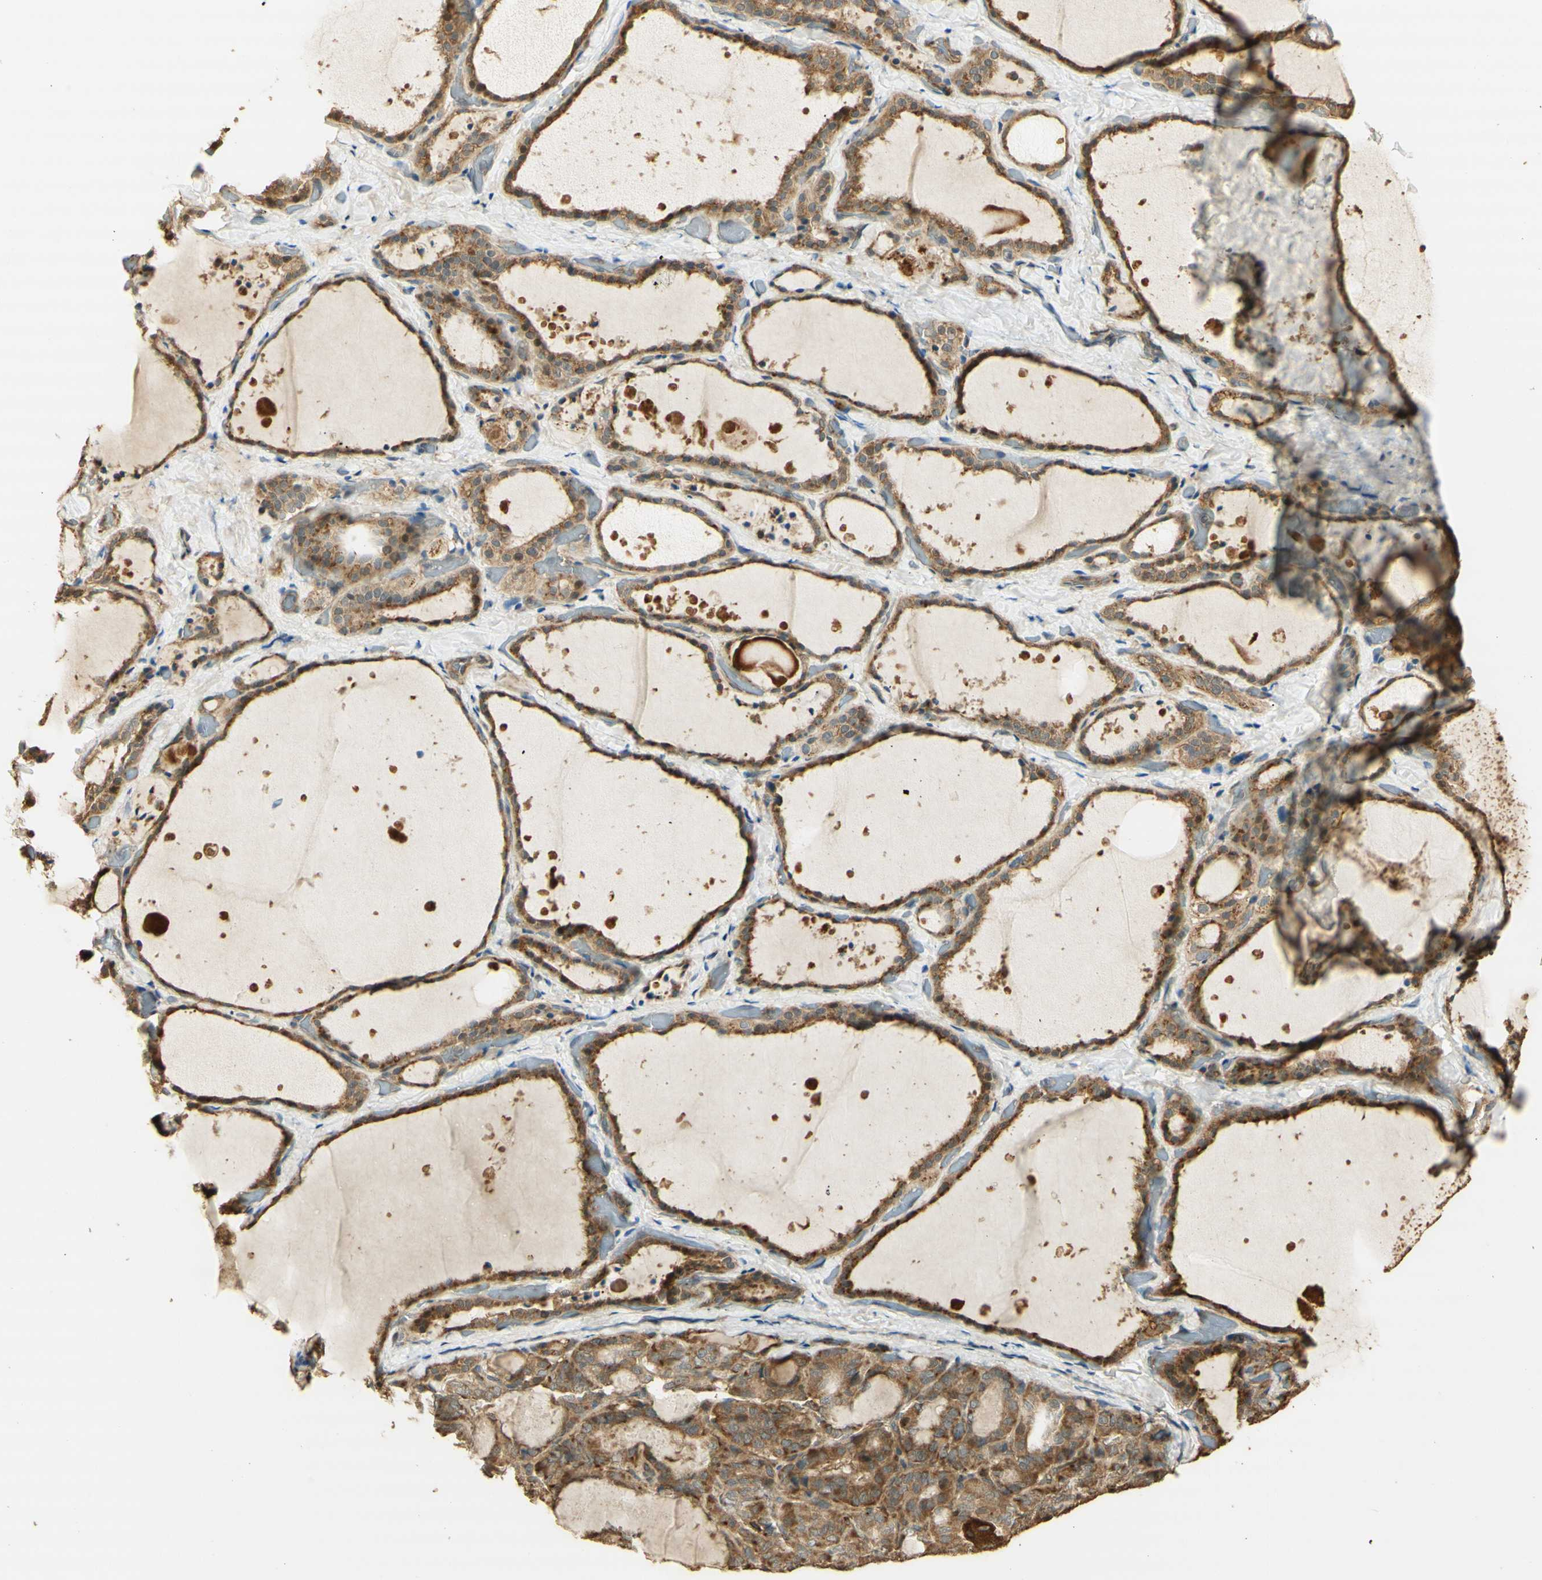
{"staining": {"intensity": "moderate", "quantity": ">75%", "location": "cytoplasmic/membranous"}, "tissue": "thyroid gland", "cell_type": "Glandular cells", "image_type": "normal", "snomed": [{"axis": "morphology", "description": "Normal tissue, NOS"}, {"axis": "topography", "description": "Thyroid gland"}], "caption": "Immunohistochemical staining of unremarkable human thyroid gland displays >75% levels of moderate cytoplasmic/membranous protein staining in about >75% of glandular cells.", "gene": "AGER", "patient": {"sex": "female", "age": 44}}